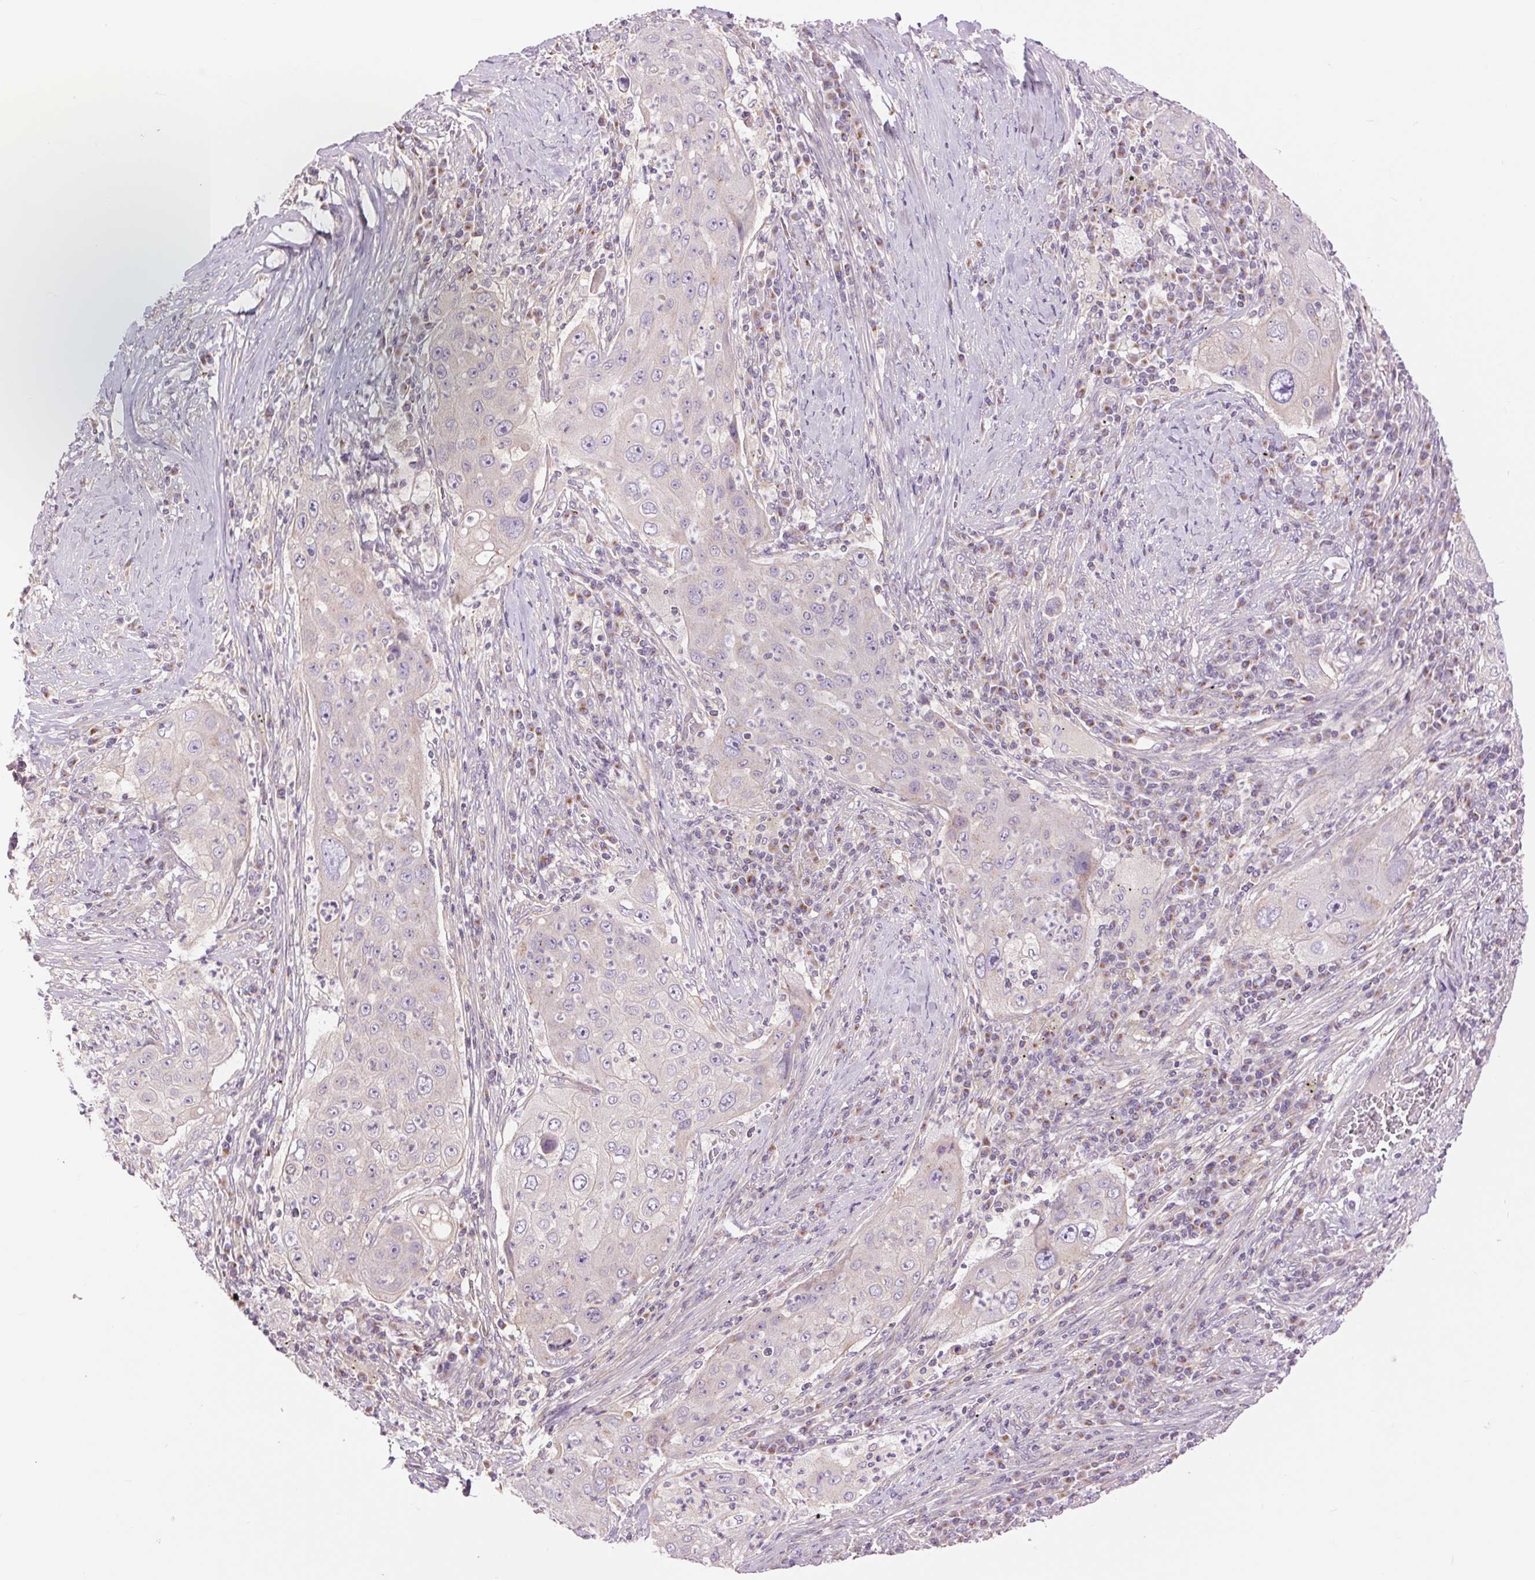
{"staining": {"intensity": "negative", "quantity": "none", "location": "none"}, "tissue": "lung cancer", "cell_type": "Tumor cells", "image_type": "cancer", "snomed": [{"axis": "morphology", "description": "Squamous cell carcinoma, NOS"}, {"axis": "topography", "description": "Lung"}], "caption": "High power microscopy micrograph of an IHC photomicrograph of squamous cell carcinoma (lung), revealing no significant expression in tumor cells.", "gene": "CTNNA3", "patient": {"sex": "female", "age": 59}}